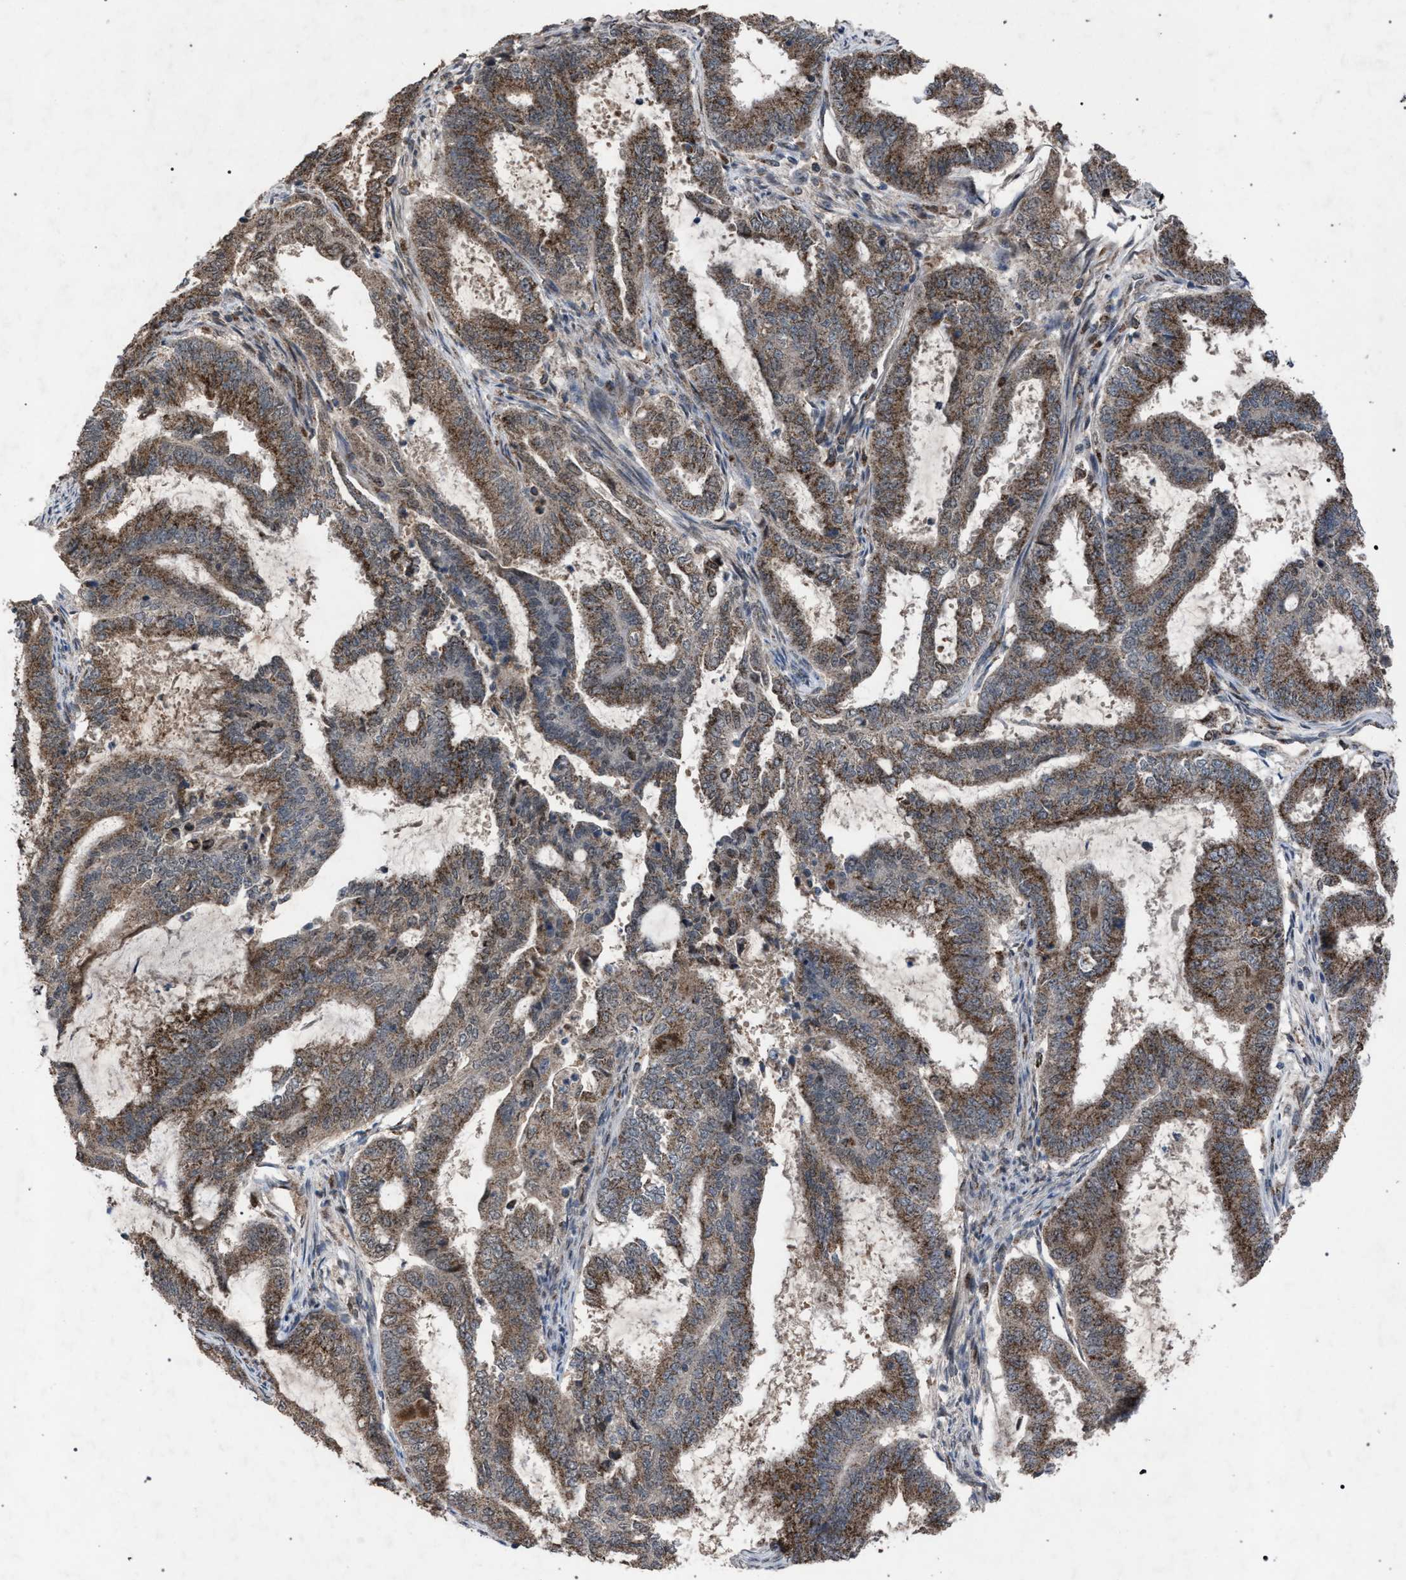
{"staining": {"intensity": "moderate", "quantity": ">75%", "location": "cytoplasmic/membranous"}, "tissue": "endometrial cancer", "cell_type": "Tumor cells", "image_type": "cancer", "snomed": [{"axis": "morphology", "description": "Adenocarcinoma, NOS"}, {"axis": "topography", "description": "Endometrium"}], "caption": "An IHC micrograph of neoplastic tissue is shown. Protein staining in brown shows moderate cytoplasmic/membranous positivity in endometrial cancer (adenocarcinoma) within tumor cells.", "gene": "HSD17B4", "patient": {"sex": "female", "age": 51}}